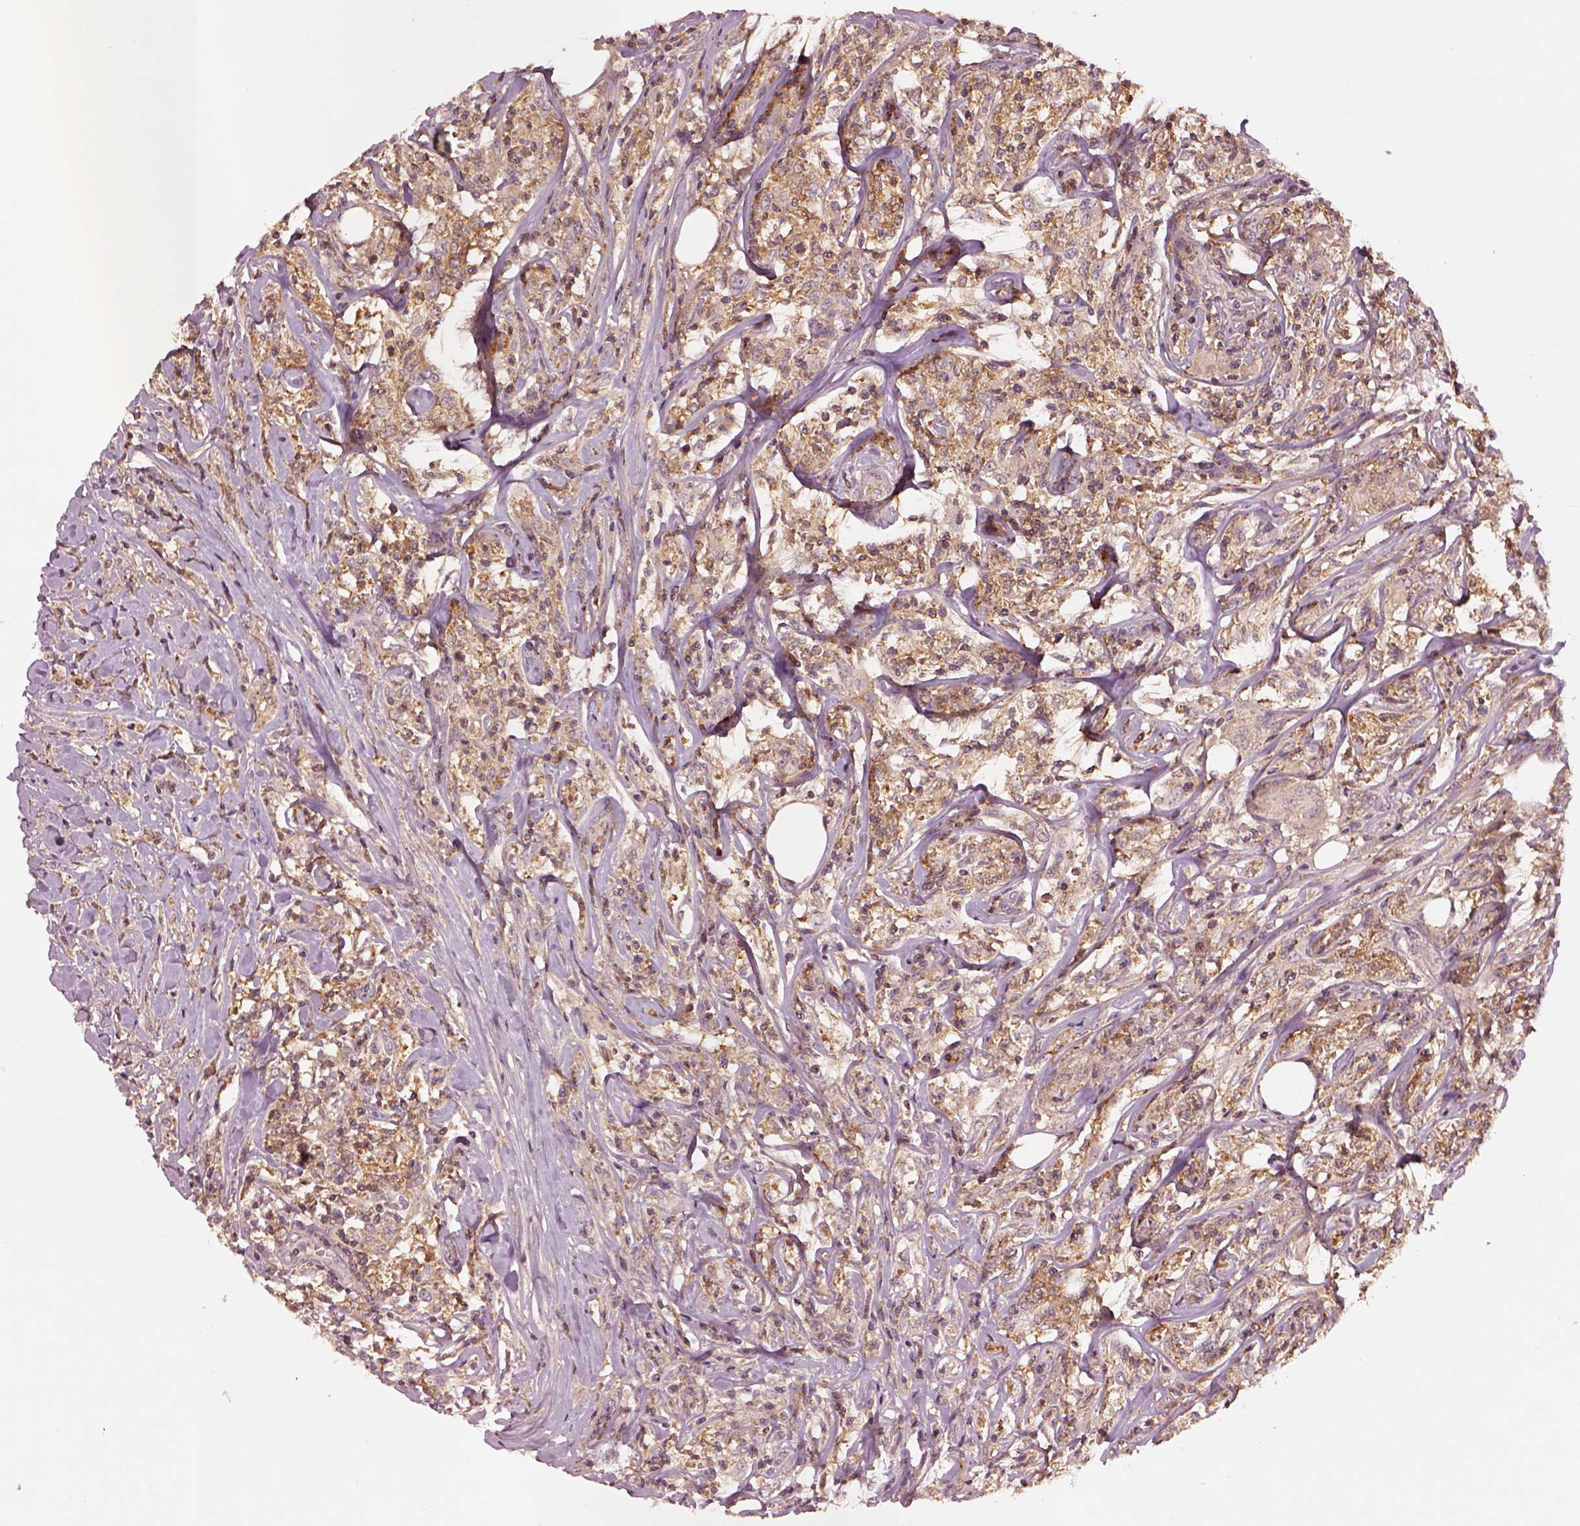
{"staining": {"intensity": "weak", "quantity": ">75%", "location": "cytoplasmic/membranous"}, "tissue": "lymphoma", "cell_type": "Tumor cells", "image_type": "cancer", "snomed": [{"axis": "morphology", "description": "Malignant lymphoma, non-Hodgkin's type, High grade"}, {"axis": "topography", "description": "Lymph node"}], "caption": "Protein positivity by immunohistochemistry (IHC) exhibits weak cytoplasmic/membranous expression in about >75% of tumor cells in lymphoma.", "gene": "MTHFS", "patient": {"sex": "female", "age": 84}}